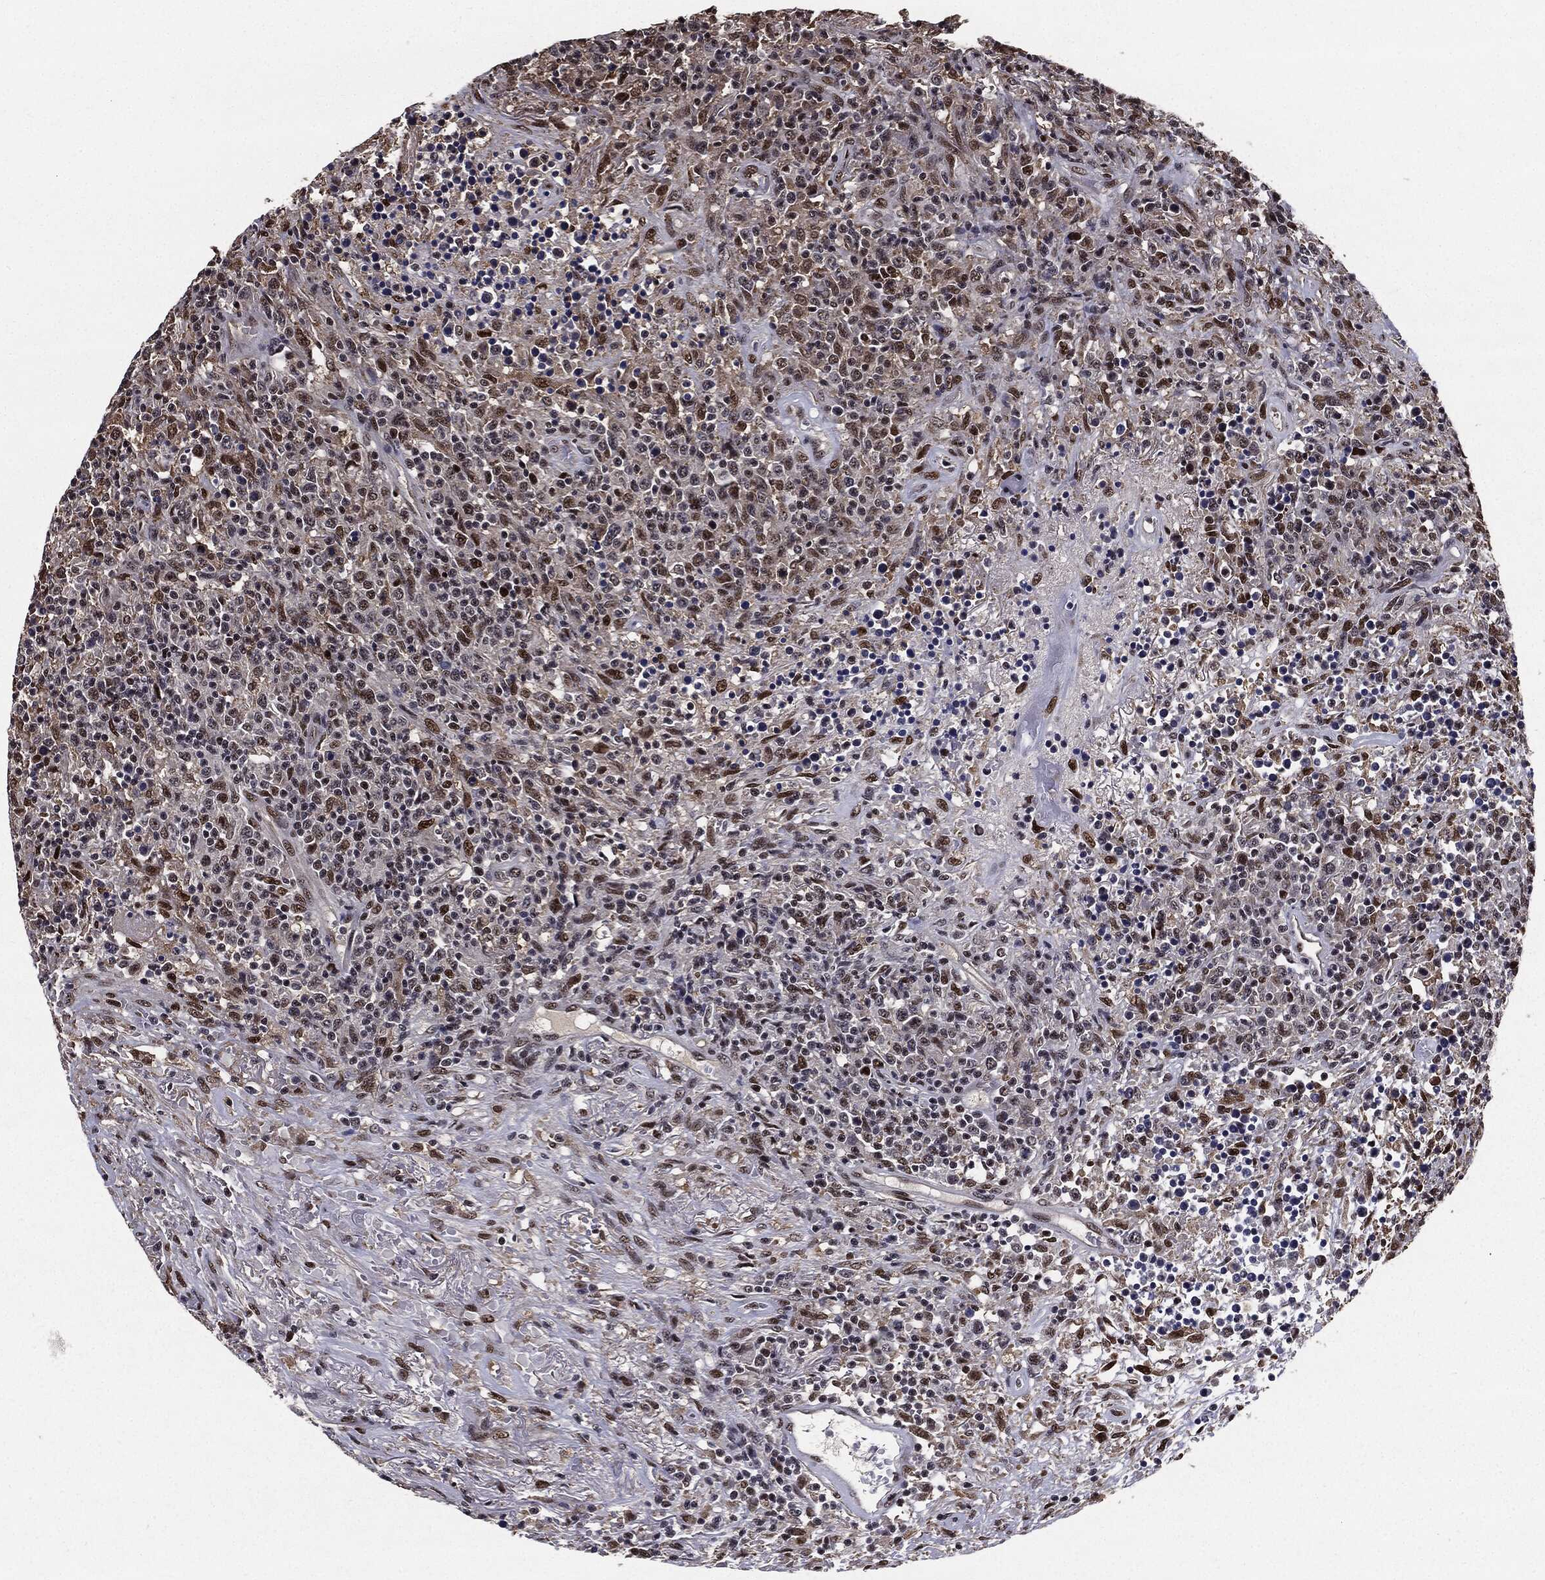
{"staining": {"intensity": "moderate", "quantity": "25%-75%", "location": "nuclear"}, "tissue": "lymphoma", "cell_type": "Tumor cells", "image_type": "cancer", "snomed": [{"axis": "morphology", "description": "Malignant lymphoma, non-Hodgkin's type, High grade"}, {"axis": "topography", "description": "Lung"}], "caption": "Protein analysis of high-grade malignant lymphoma, non-Hodgkin's type tissue reveals moderate nuclear expression in approximately 25%-75% of tumor cells. Immunohistochemistry (ihc) stains the protein of interest in brown and the nuclei are stained blue.", "gene": "JUN", "patient": {"sex": "male", "age": 79}}